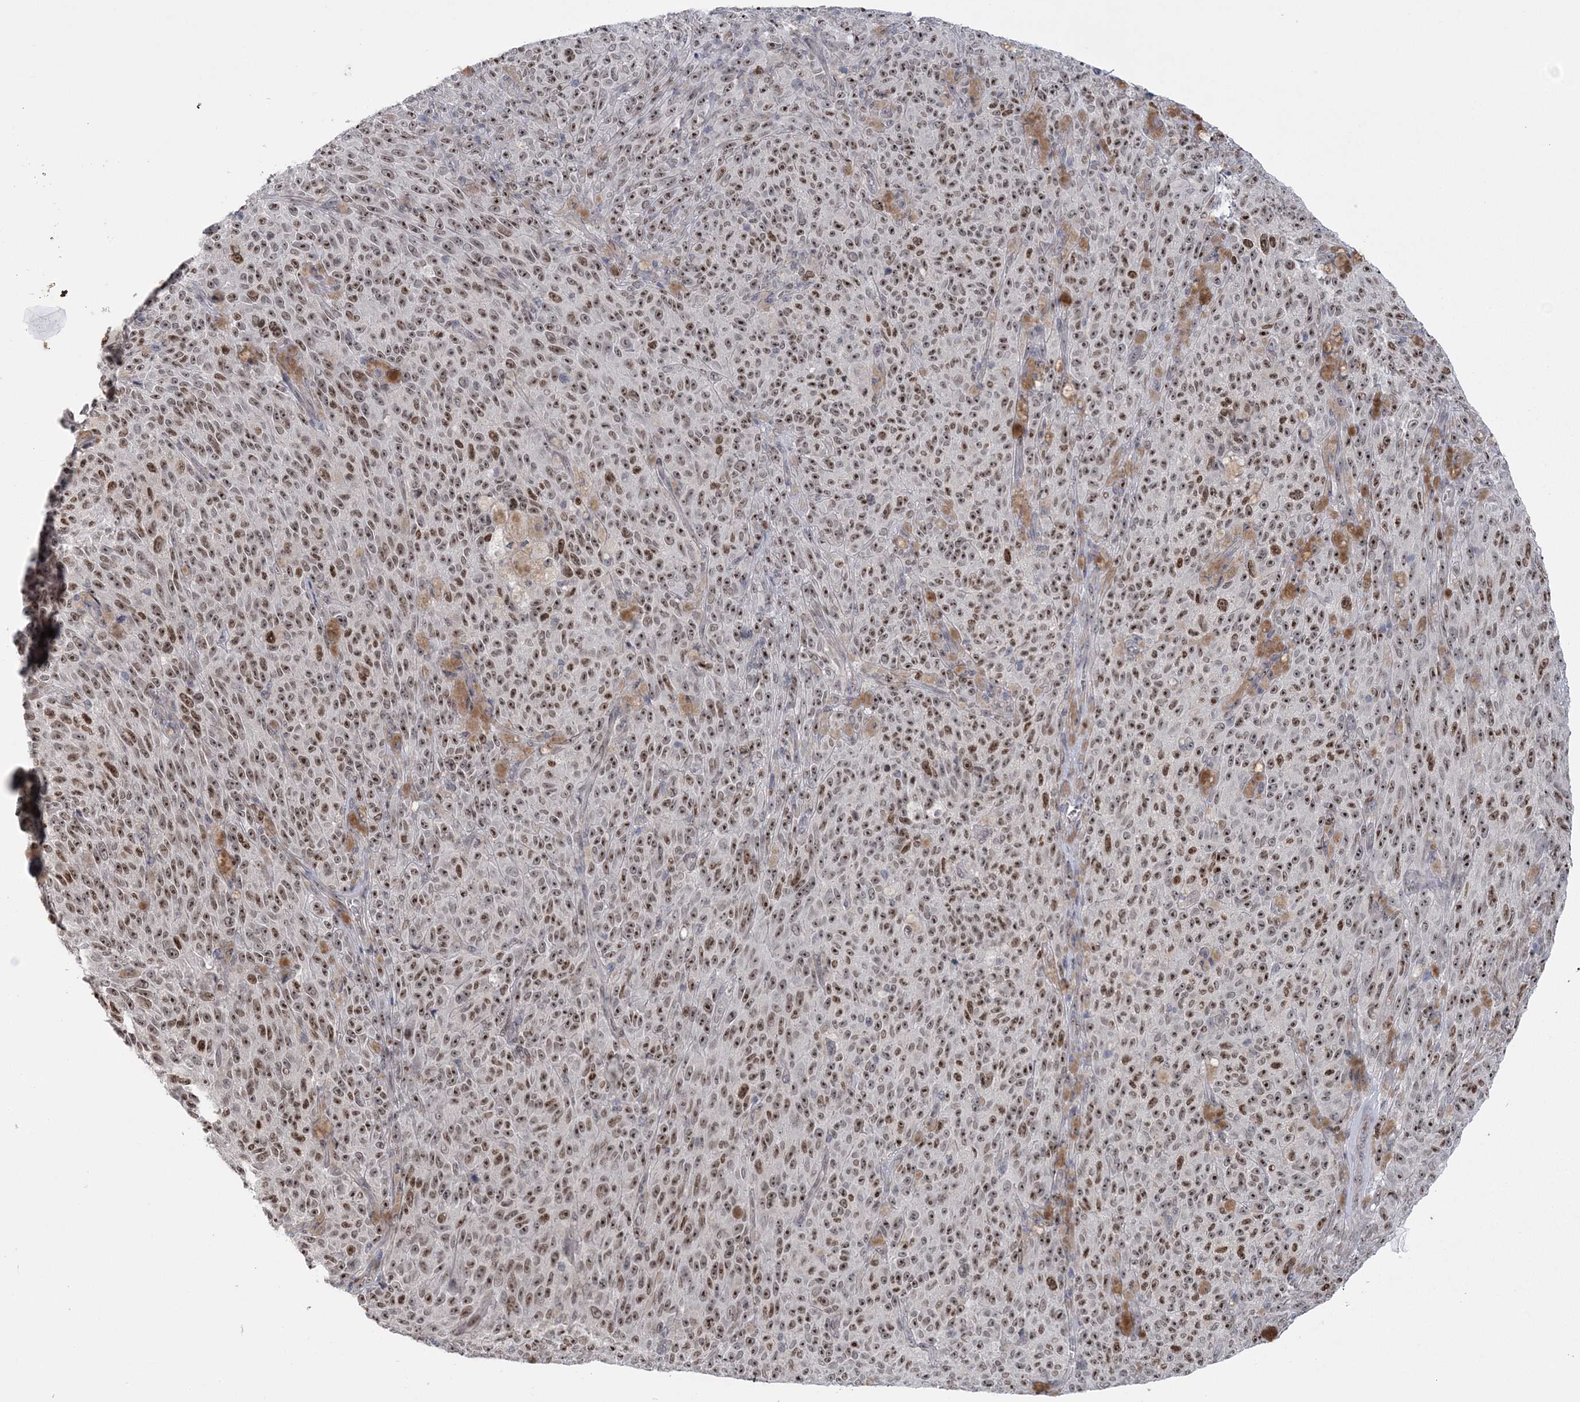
{"staining": {"intensity": "moderate", "quantity": ">75%", "location": "nuclear"}, "tissue": "melanoma", "cell_type": "Tumor cells", "image_type": "cancer", "snomed": [{"axis": "morphology", "description": "Malignant melanoma, NOS"}, {"axis": "topography", "description": "Skin"}], "caption": "High-power microscopy captured an immunohistochemistry (IHC) histopathology image of melanoma, revealing moderate nuclear positivity in about >75% of tumor cells.", "gene": "HOMEZ", "patient": {"sex": "female", "age": 82}}